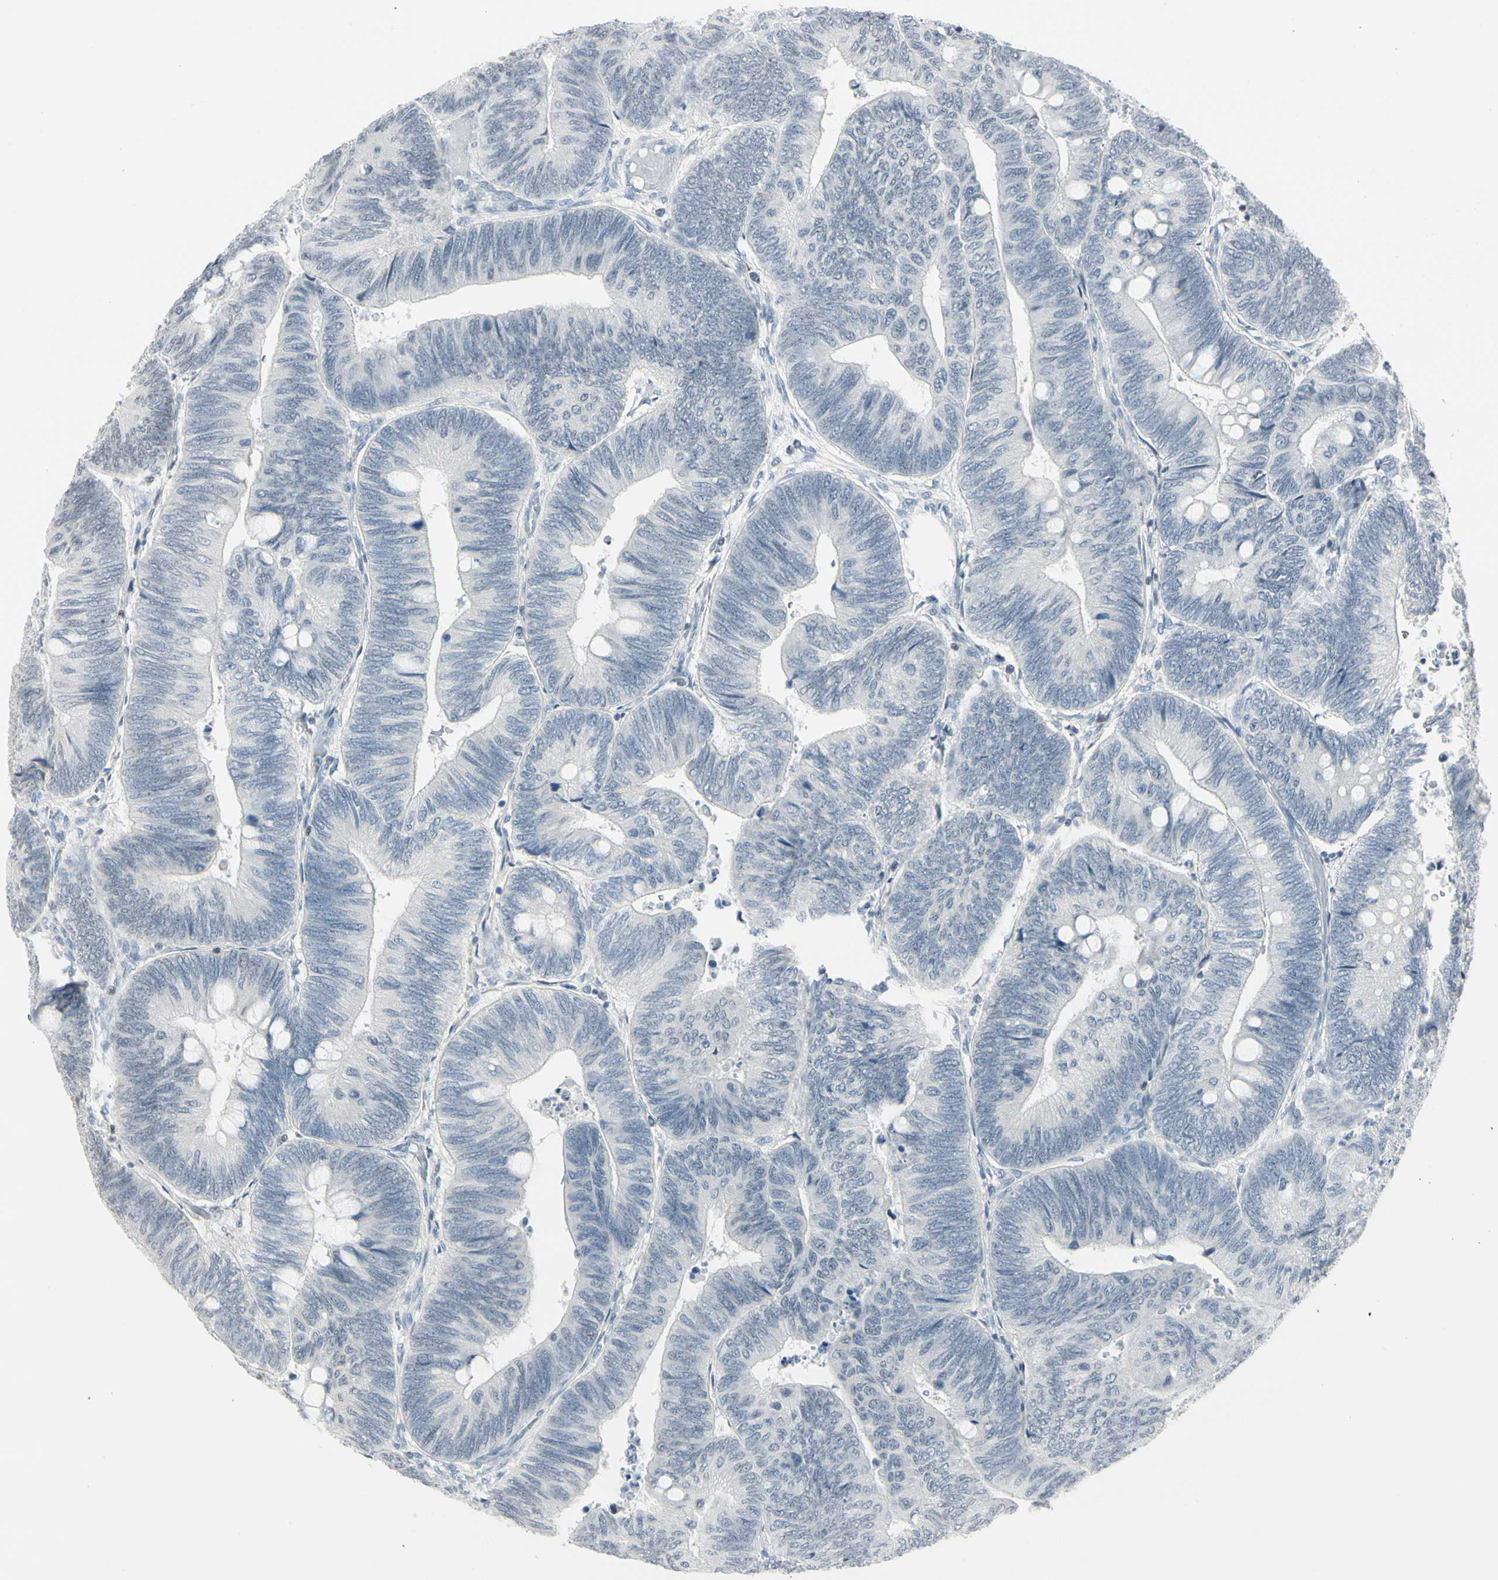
{"staining": {"intensity": "weak", "quantity": "<25%", "location": "nuclear"}, "tissue": "colorectal cancer", "cell_type": "Tumor cells", "image_type": "cancer", "snomed": [{"axis": "morphology", "description": "Normal tissue, NOS"}, {"axis": "morphology", "description": "Adenocarcinoma, NOS"}, {"axis": "topography", "description": "Rectum"}, {"axis": "topography", "description": "Peripheral nerve tissue"}], "caption": "This is an immunohistochemistry (IHC) image of colorectal adenocarcinoma. There is no positivity in tumor cells.", "gene": "ZBTB7B", "patient": {"sex": "male", "age": 92}}